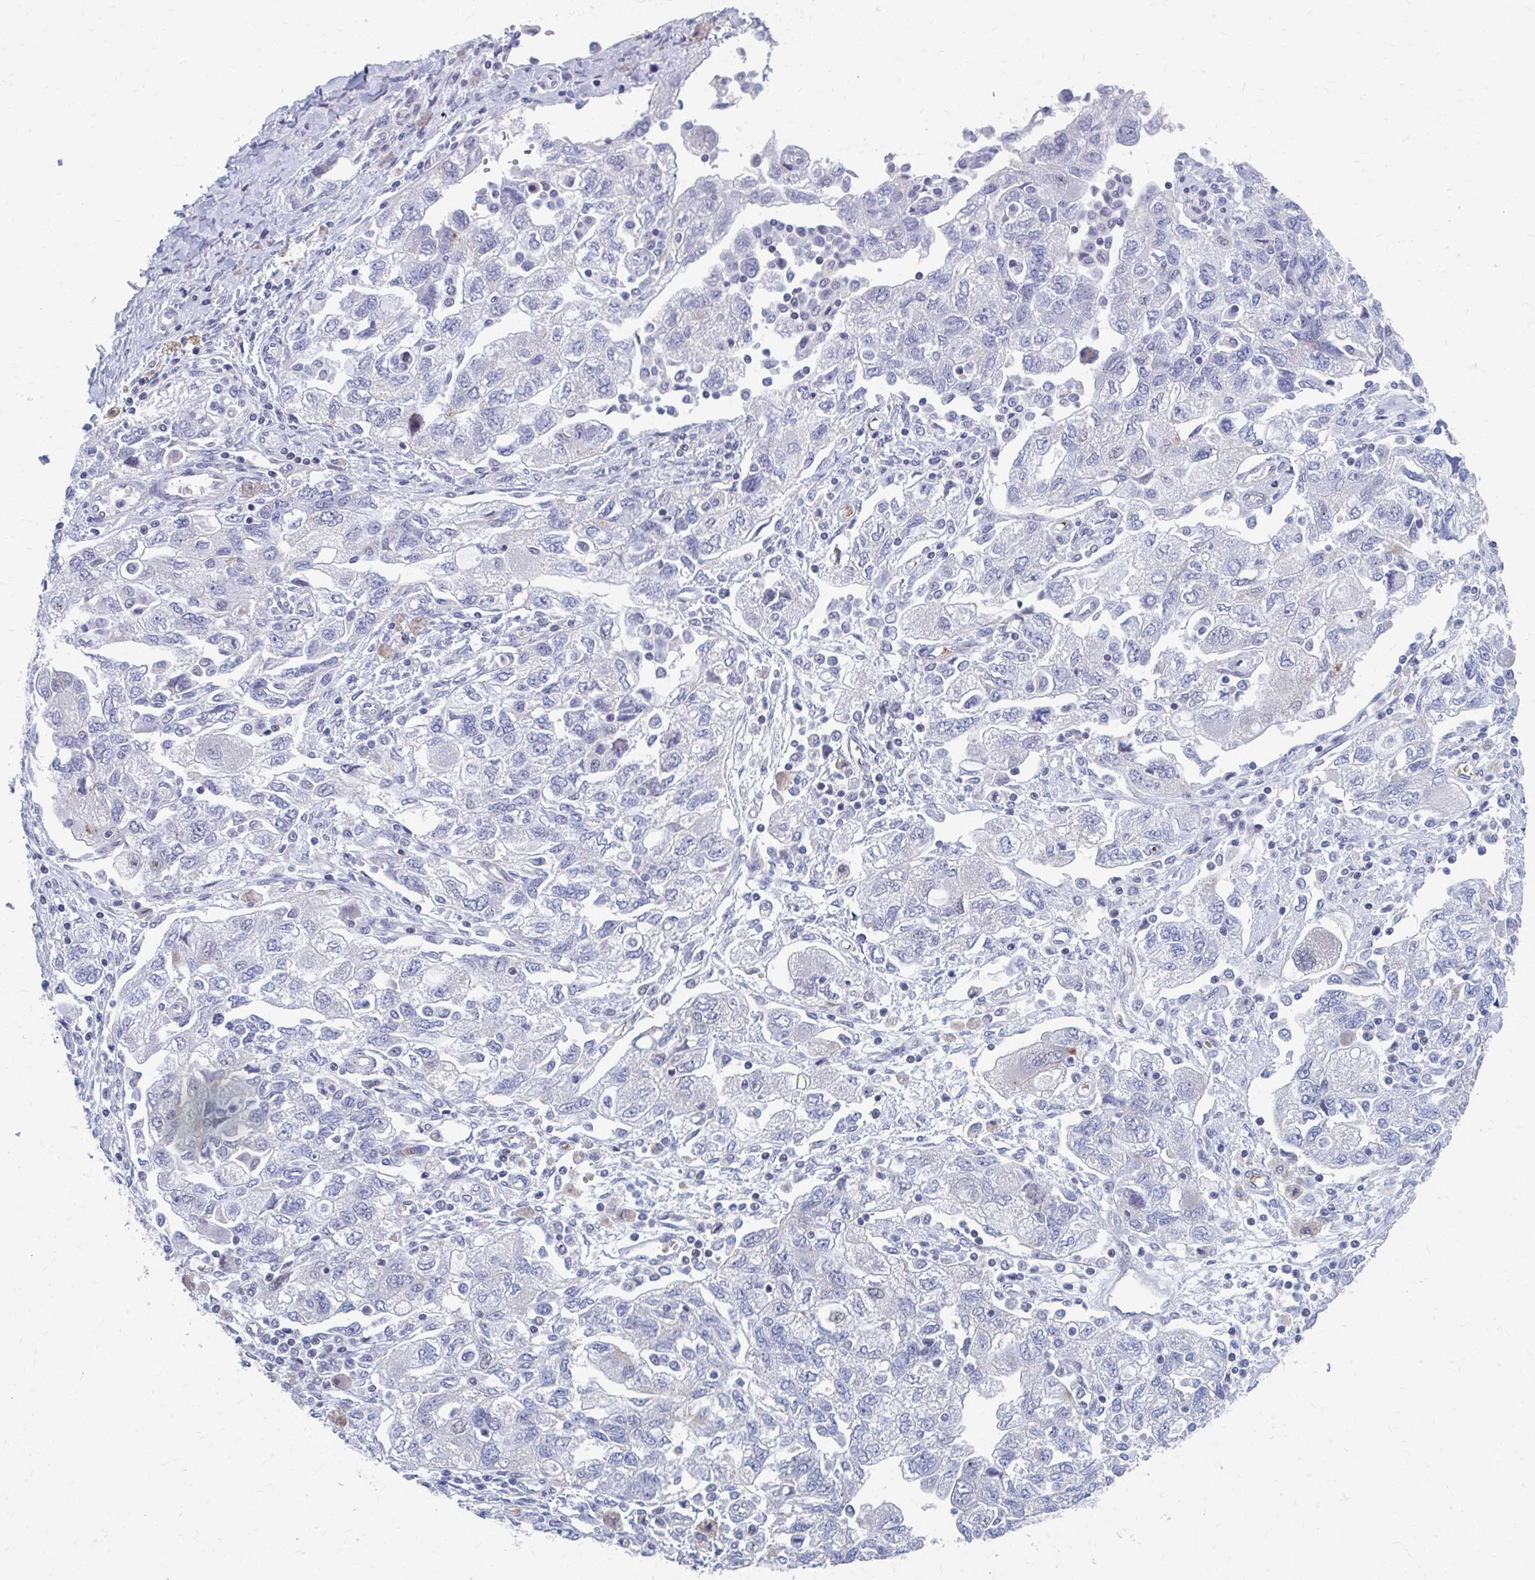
{"staining": {"intensity": "negative", "quantity": "none", "location": "none"}, "tissue": "ovarian cancer", "cell_type": "Tumor cells", "image_type": "cancer", "snomed": [{"axis": "morphology", "description": "Carcinoma, NOS"}, {"axis": "morphology", "description": "Cystadenocarcinoma, serous, NOS"}, {"axis": "topography", "description": "Ovary"}], "caption": "Photomicrograph shows no significant protein expression in tumor cells of ovarian cancer.", "gene": "ABHD16B", "patient": {"sex": "female", "age": 69}}